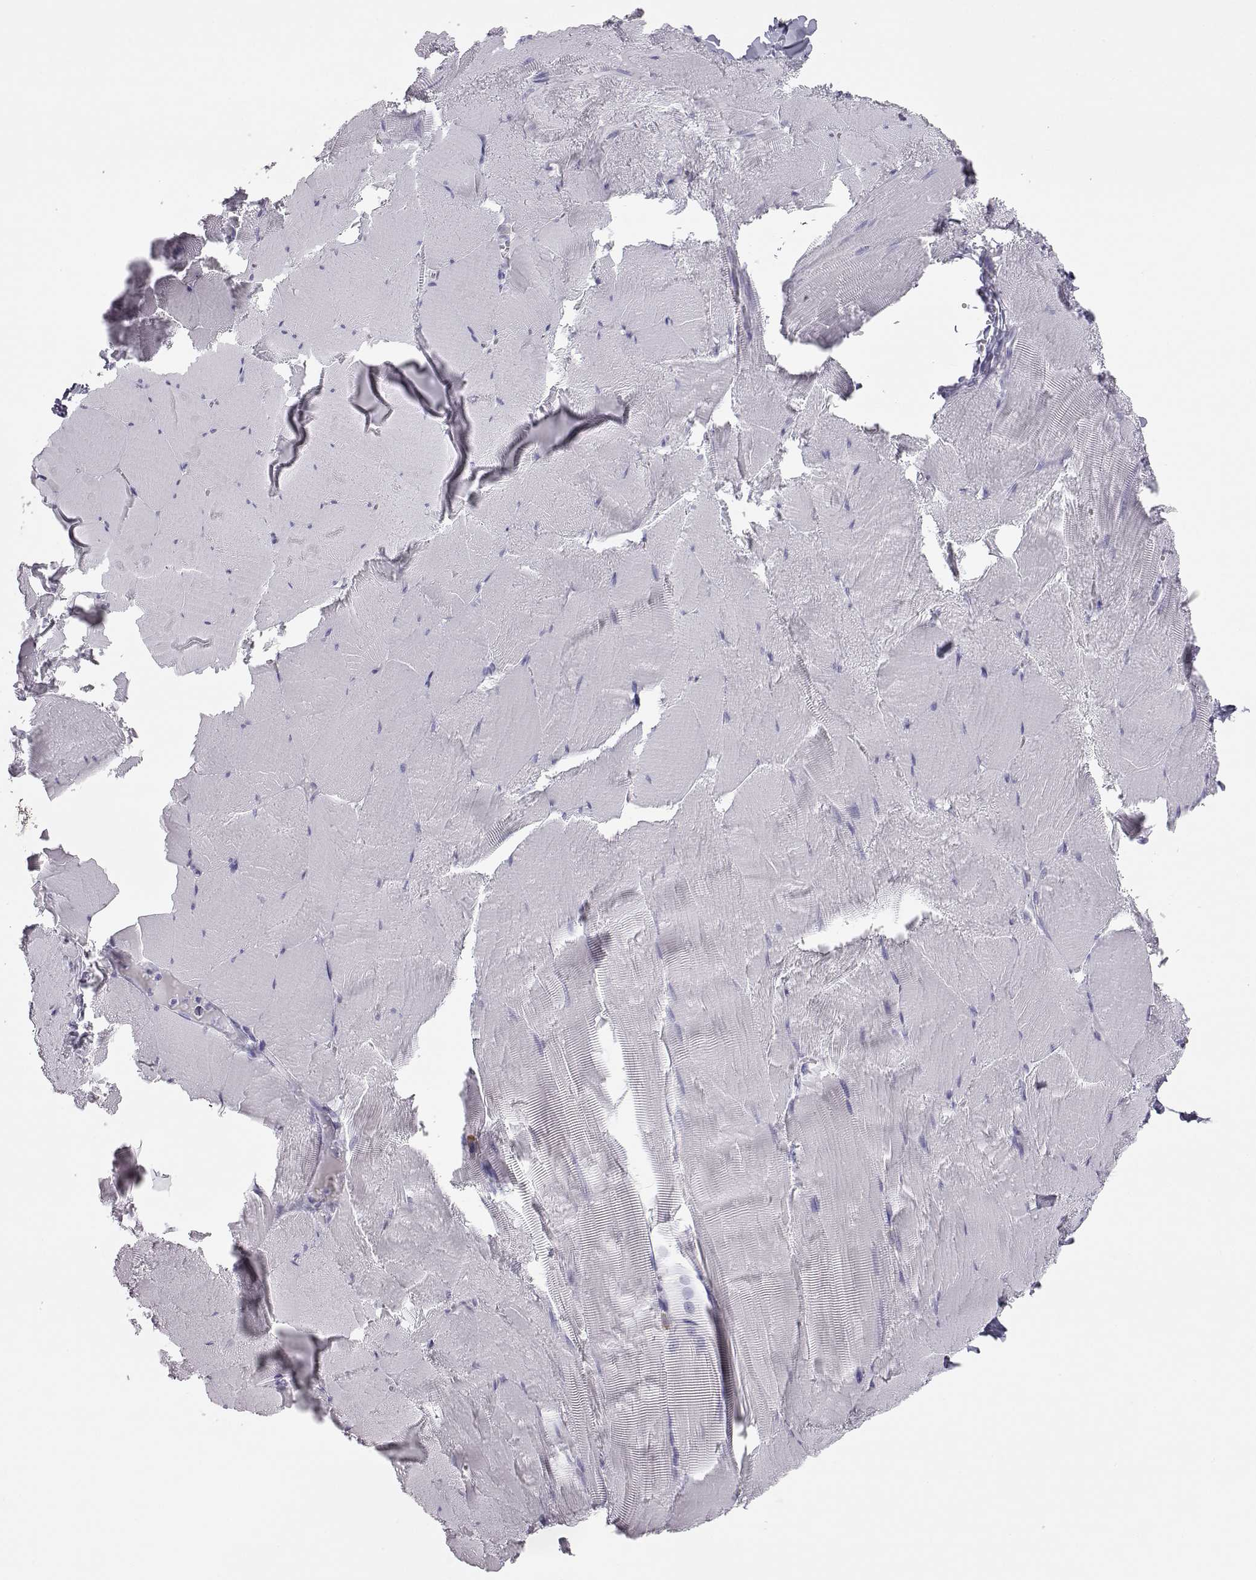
{"staining": {"intensity": "negative", "quantity": "none", "location": "none"}, "tissue": "skeletal muscle", "cell_type": "Myocytes", "image_type": "normal", "snomed": [{"axis": "morphology", "description": "Normal tissue, NOS"}, {"axis": "morphology", "description": "Malignant melanoma, Metastatic site"}, {"axis": "topography", "description": "Skeletal muscle"}], "caption": "Immunohistochemistry of unremarkable human skeletal muscle exhibits no positivity in myocytes.", "gene": "ITLN1", "patient": {"sex": "male", "age": 50}}